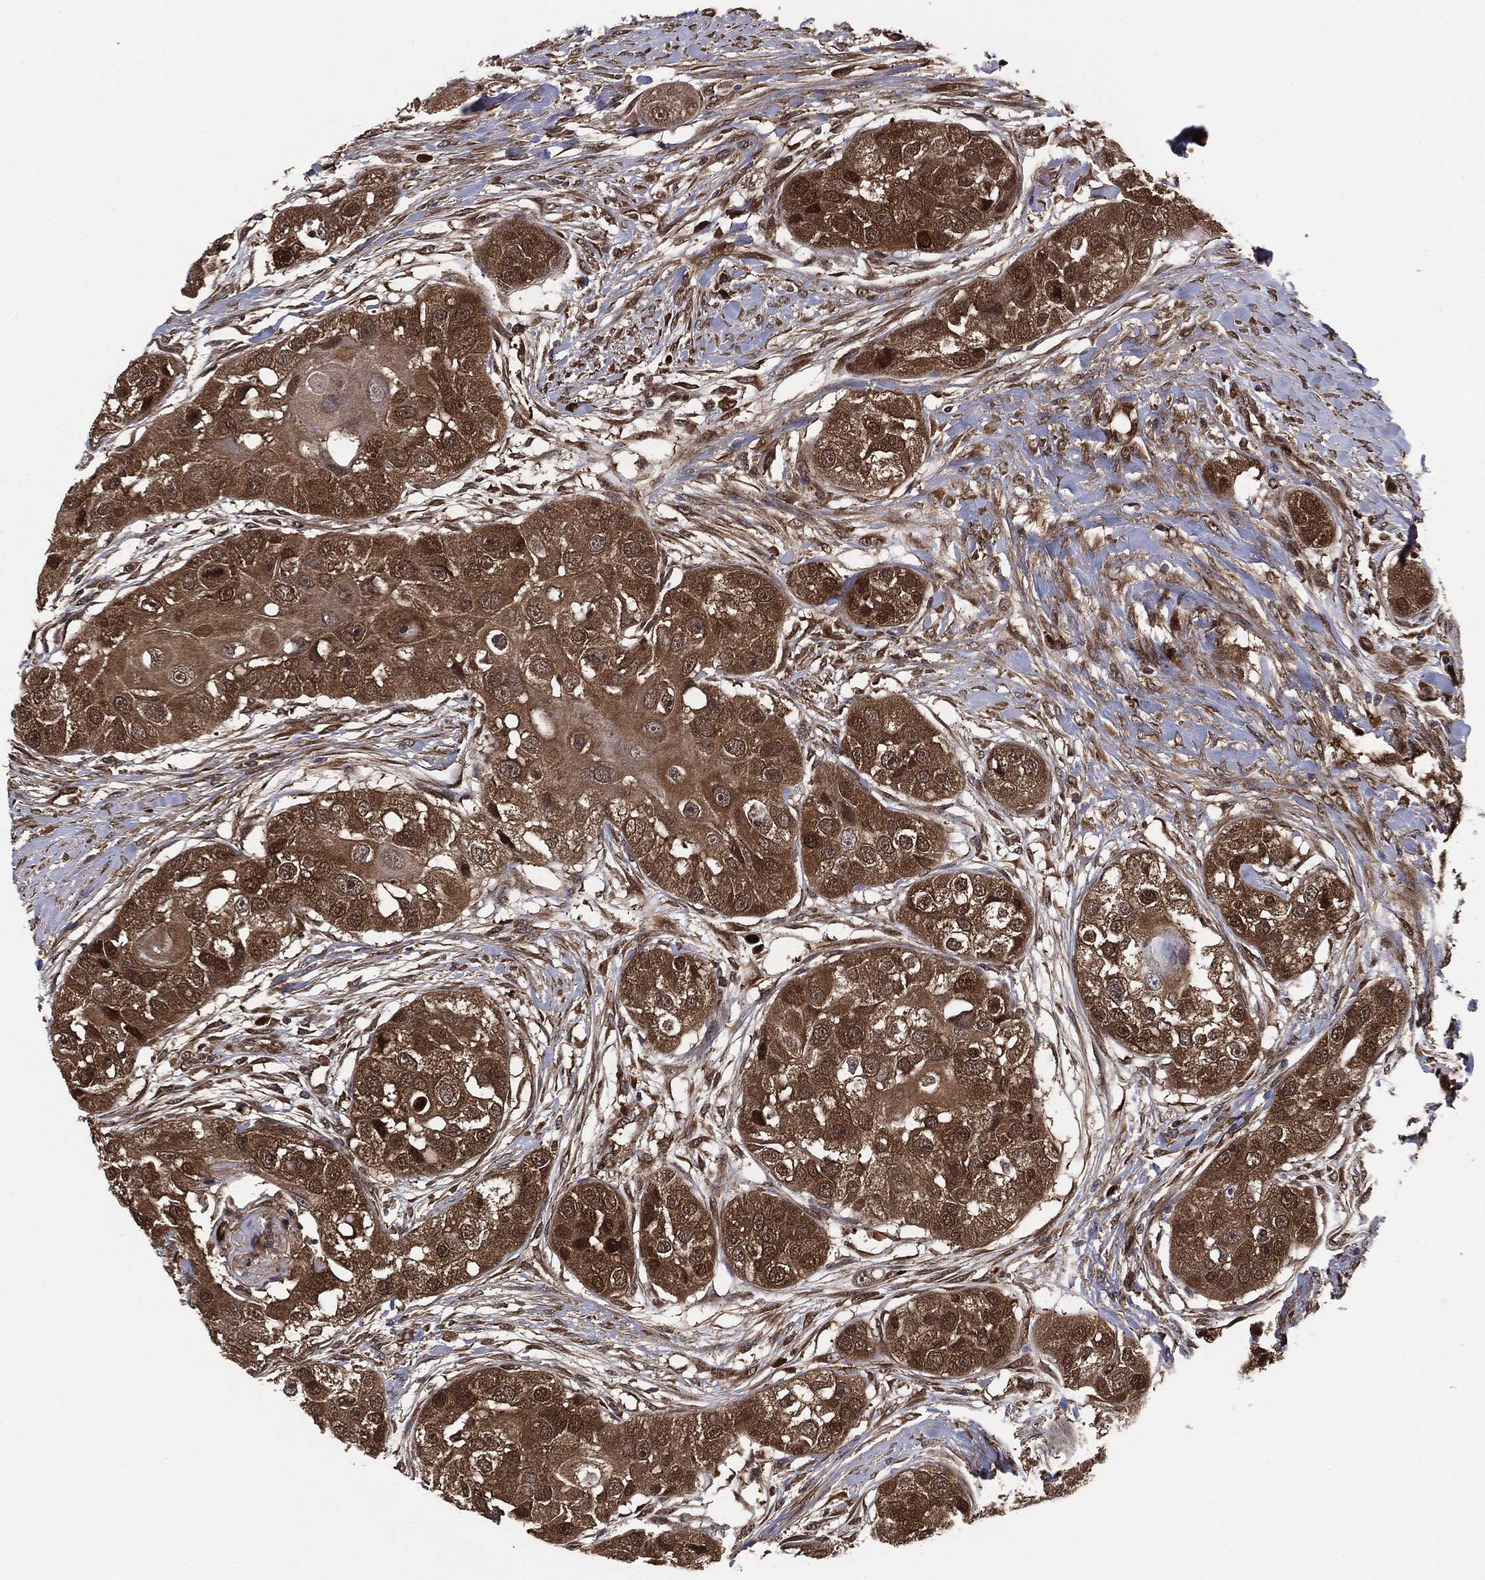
{"staining": {"intensity": "strong", "quantity": ">75%", "location": "cytoplasmic/membranous"}, "tissue": "head and neck cancer", "cell_type": "Tumor cells", "image_type": "cancer", "snomed": [{"axis": "morphology", "description": "Normal tissue, NOS"}, {"axis": "morphology", "description": "Squamous cell carcinoma, NOS"}, {"axis": "topography", "description": "Skeletal muscle"}, {"axis": "topography", "description": "Head-Neck"}], "caption": "IHC photomicrograph of human head and neck cancer stained for a protein (brown), which shows high levels of strong cytoplasmic/membranous expression in approximately >75% of tumor cells.", "gene": "NME1", "patient": {"sex": "male", "age": 51}}